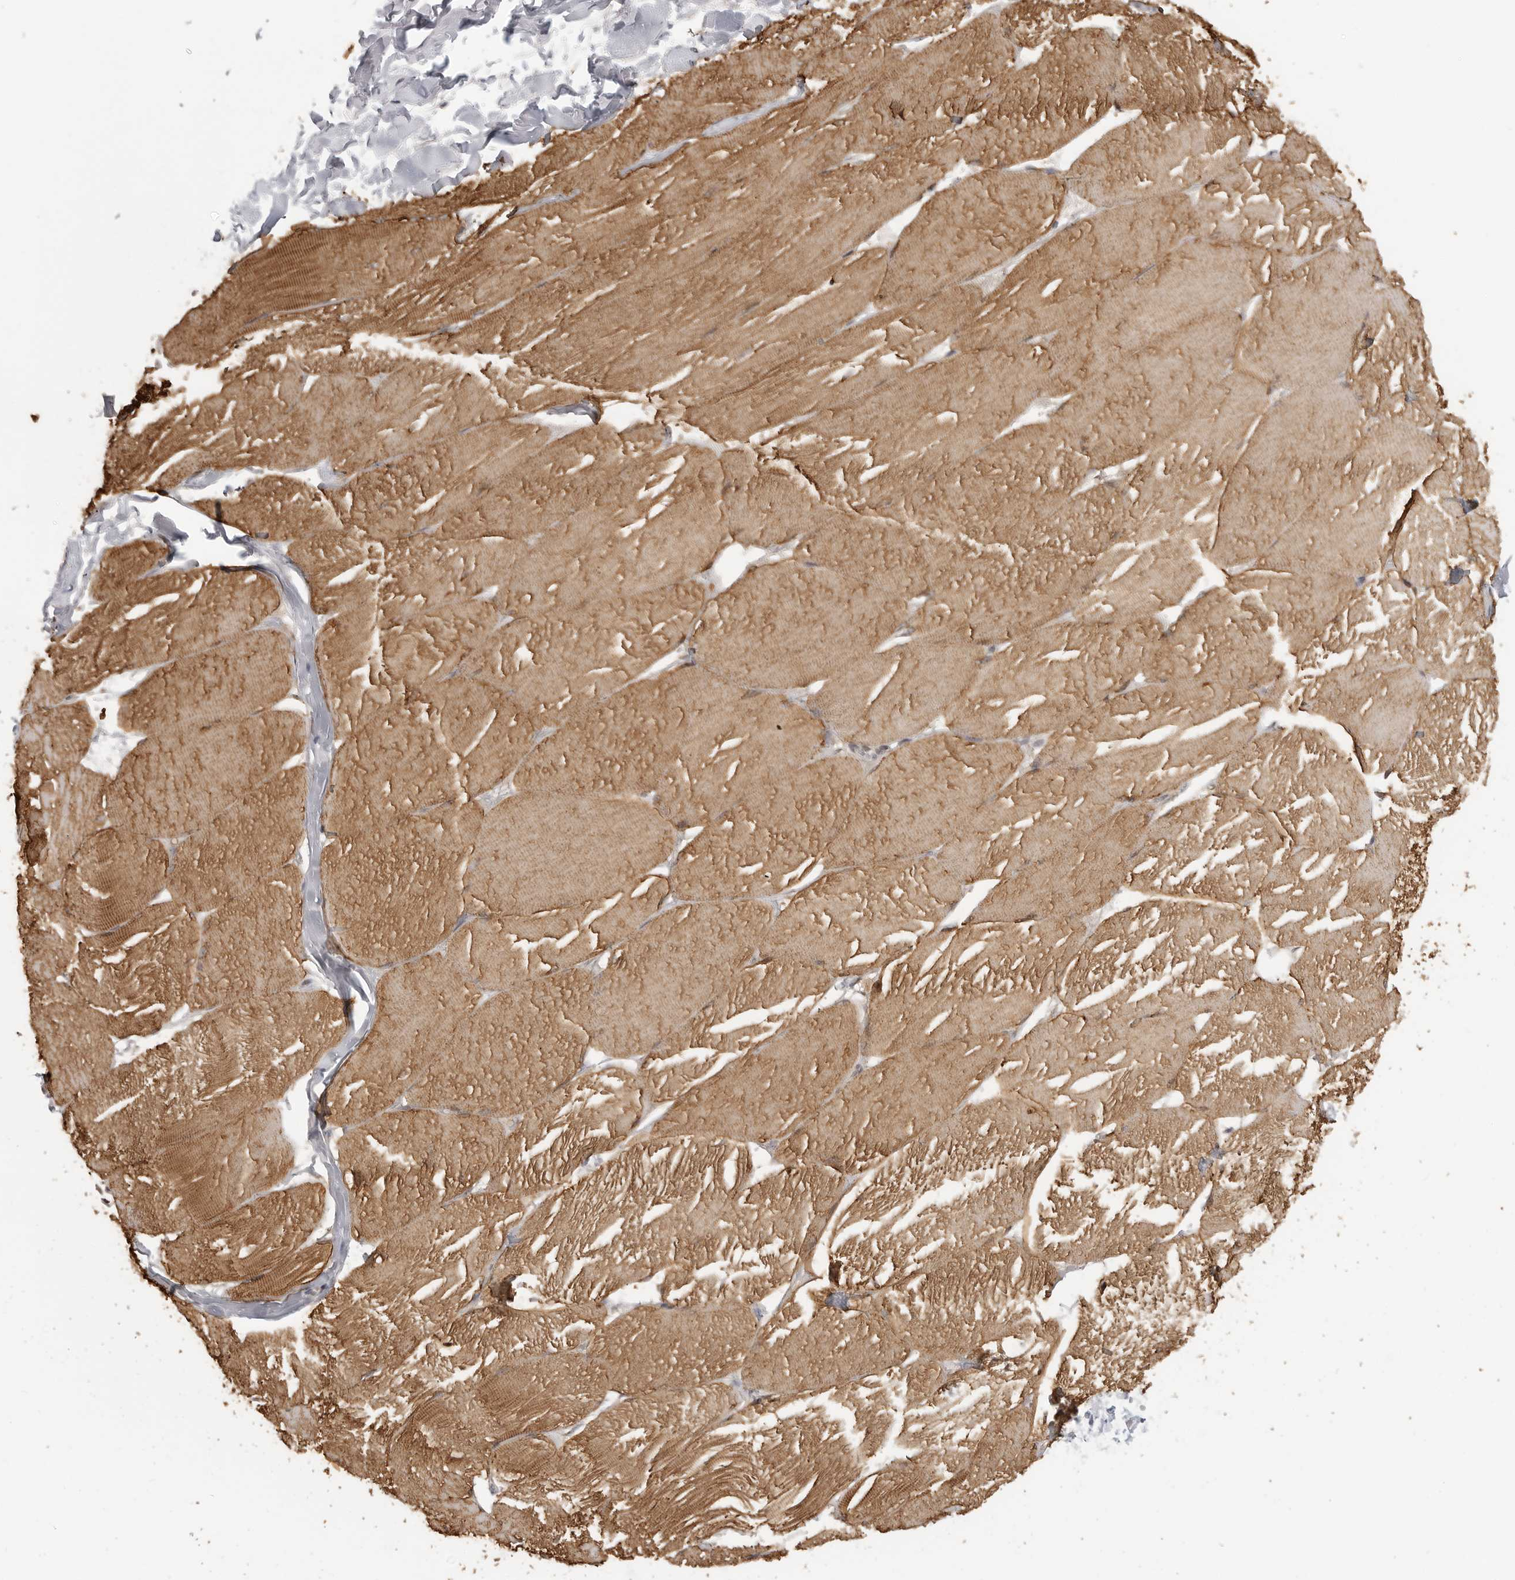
{"staining": {"intensity": "moderate", "quantity": ">75%", "location": "cytoplasmic/membranous"}, "tissue": "skeletal muscle", "cell_type": "Myocytes", "image_type": "normal", "snomed": [{"axis": "morphology", "description": "Normal tissue, NOS"}, {"axis": "topography", "description": "Skin"}, {"axis": "topography", "description": "Skeletal muscle"}], "caption": "Approximately >75% of myocytes in unremarkable skeletal muscle reveal moderate cytoplasmic/membranous protein staining as visualized by brown immunohistochemical staining.", "gene": "MAP7D1", "patient": {"sex": "male", "age": 83}}